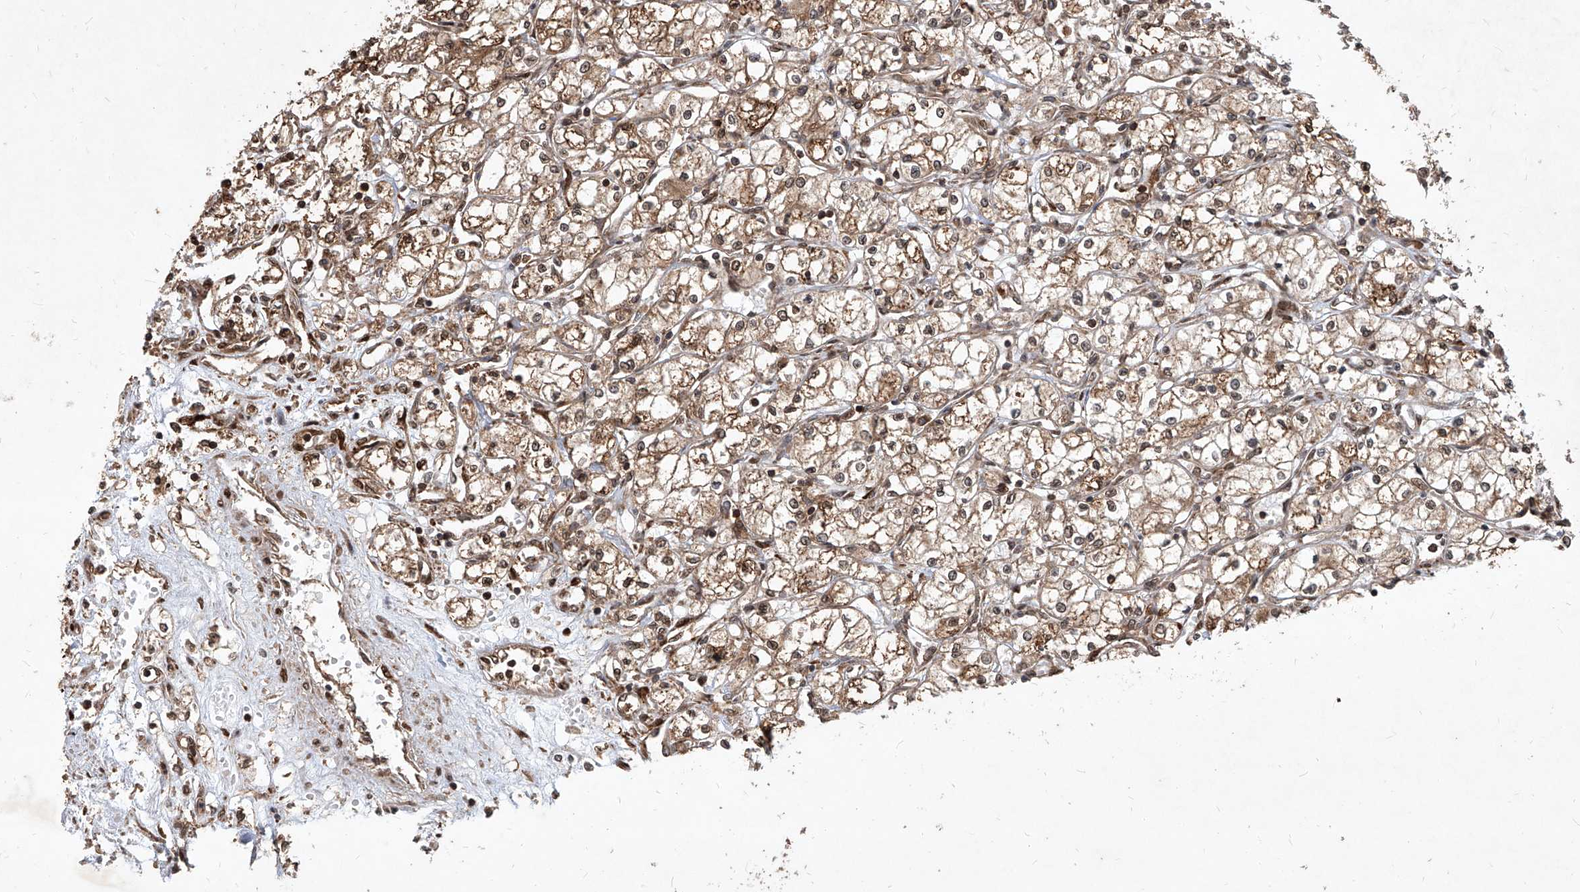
{"staining": {"intensity": "moderate", "quantity": ">75%", "location": "cytoplasmic/membranous"}, "tissue": "renal cancer", "cell_type": "Tumor cells", "image_type": "cancer", "snomed": [{"axis": "morphology", "description": "Adenocarcinoma, NOS"}, {"axis": "topography", "description": "Kidney"}], "caption": "The immunohistochemical stain shows moderate cytoplasmic/membranous expression in tumor cells of adenocarcinoma (renal) tissue.", "gene": "MAGED2", "patient": {"sex": "male", "age": 59}}